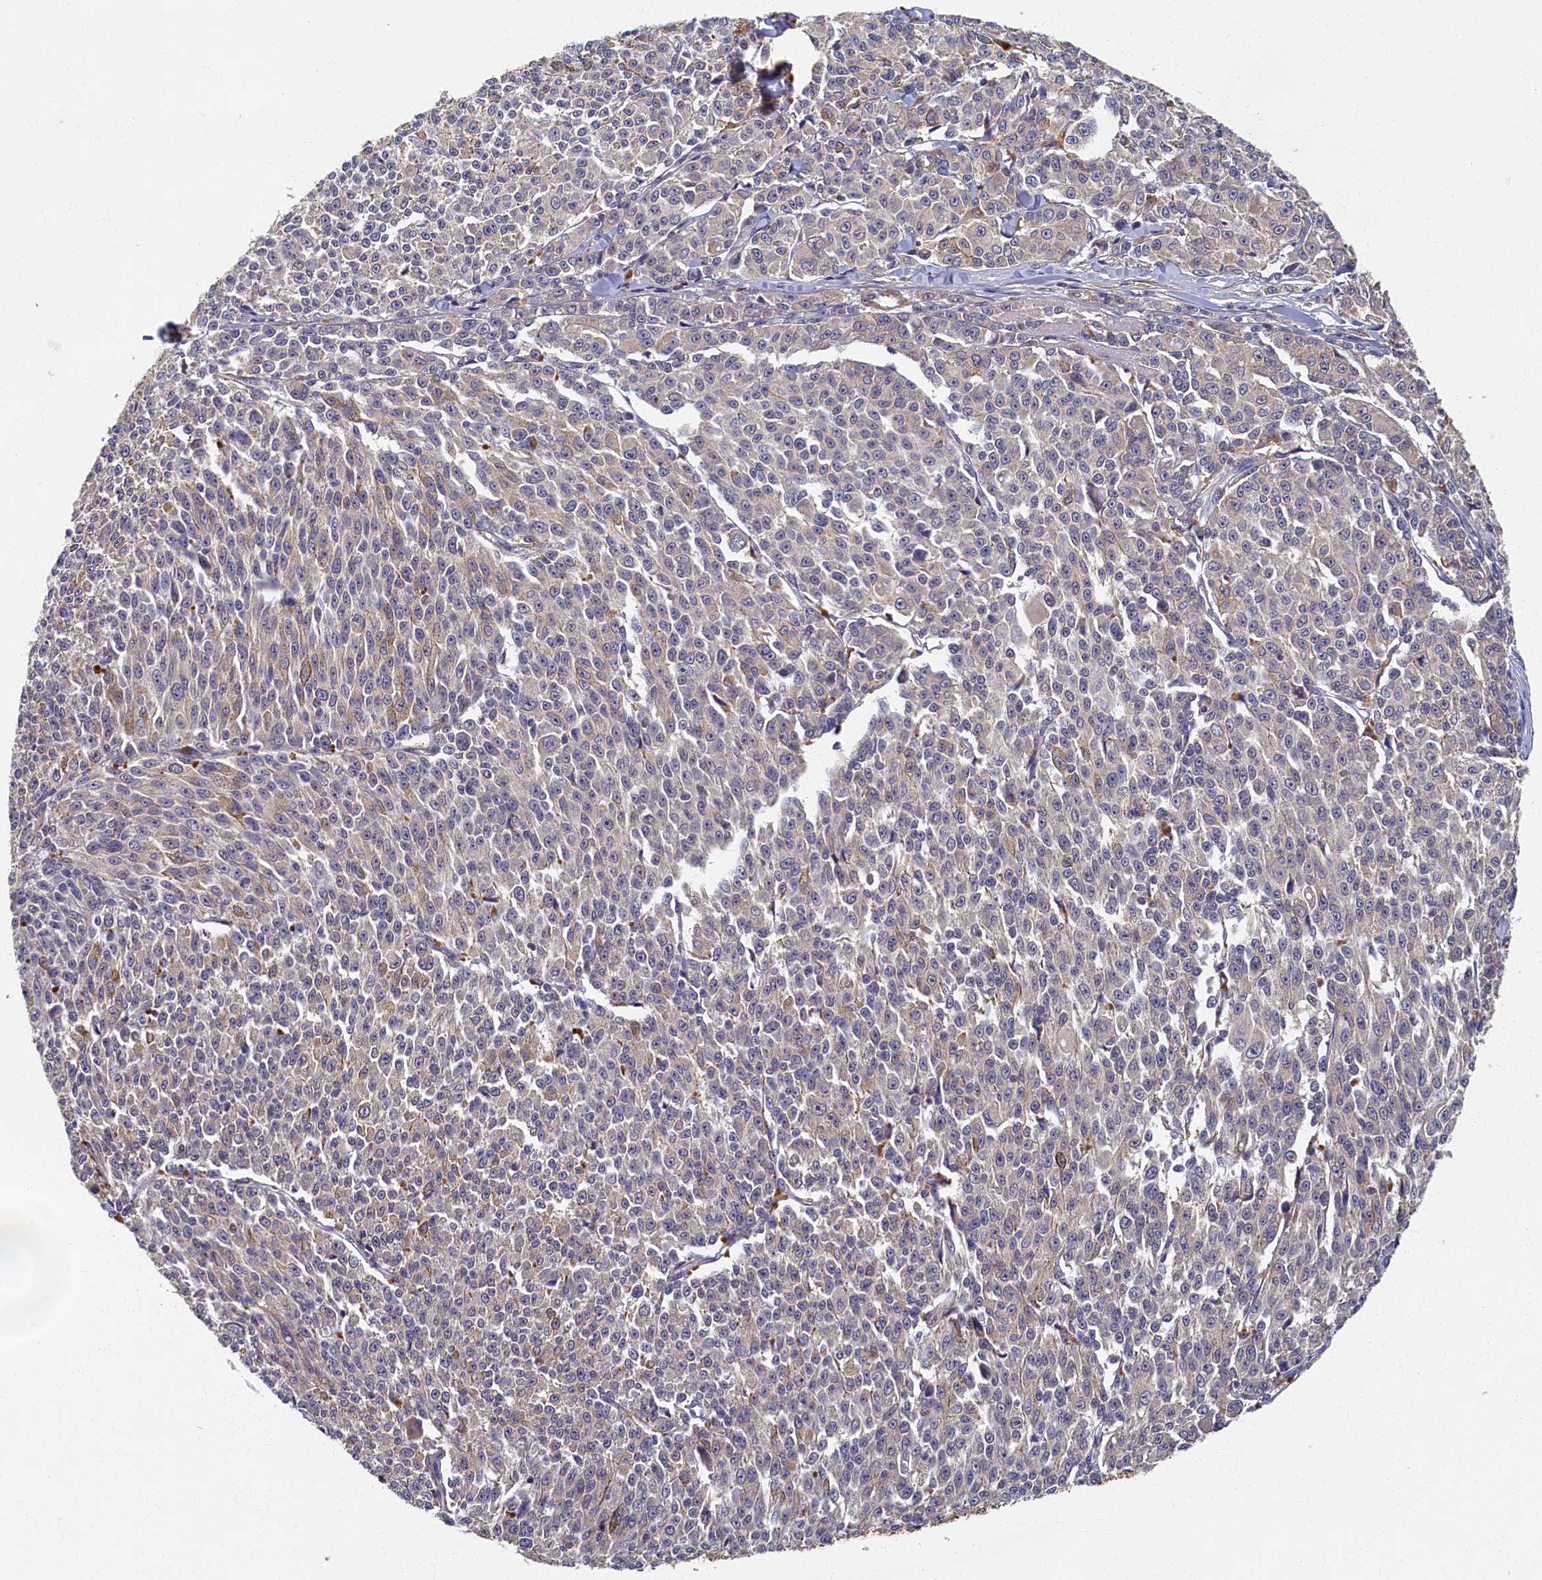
{"staining": {"intensity": "negative", "quantity": "none", "location": "none"}, "tissue": "melanoma", "cell_type": "Tumor cells", "image_type": "cancer", "snomed": [{"axis": "morphology", "description": "Malignant melanoma, NOS"}, {"axis": "topography", "description": "Skin"}], "caption": "Immunohistochemistry of human malignant melanoma reveals no staining in tumor cells. Nuclei are stained in blue.", "gene": "TBCB", "patient": {"sex": "female", "age": 52}}